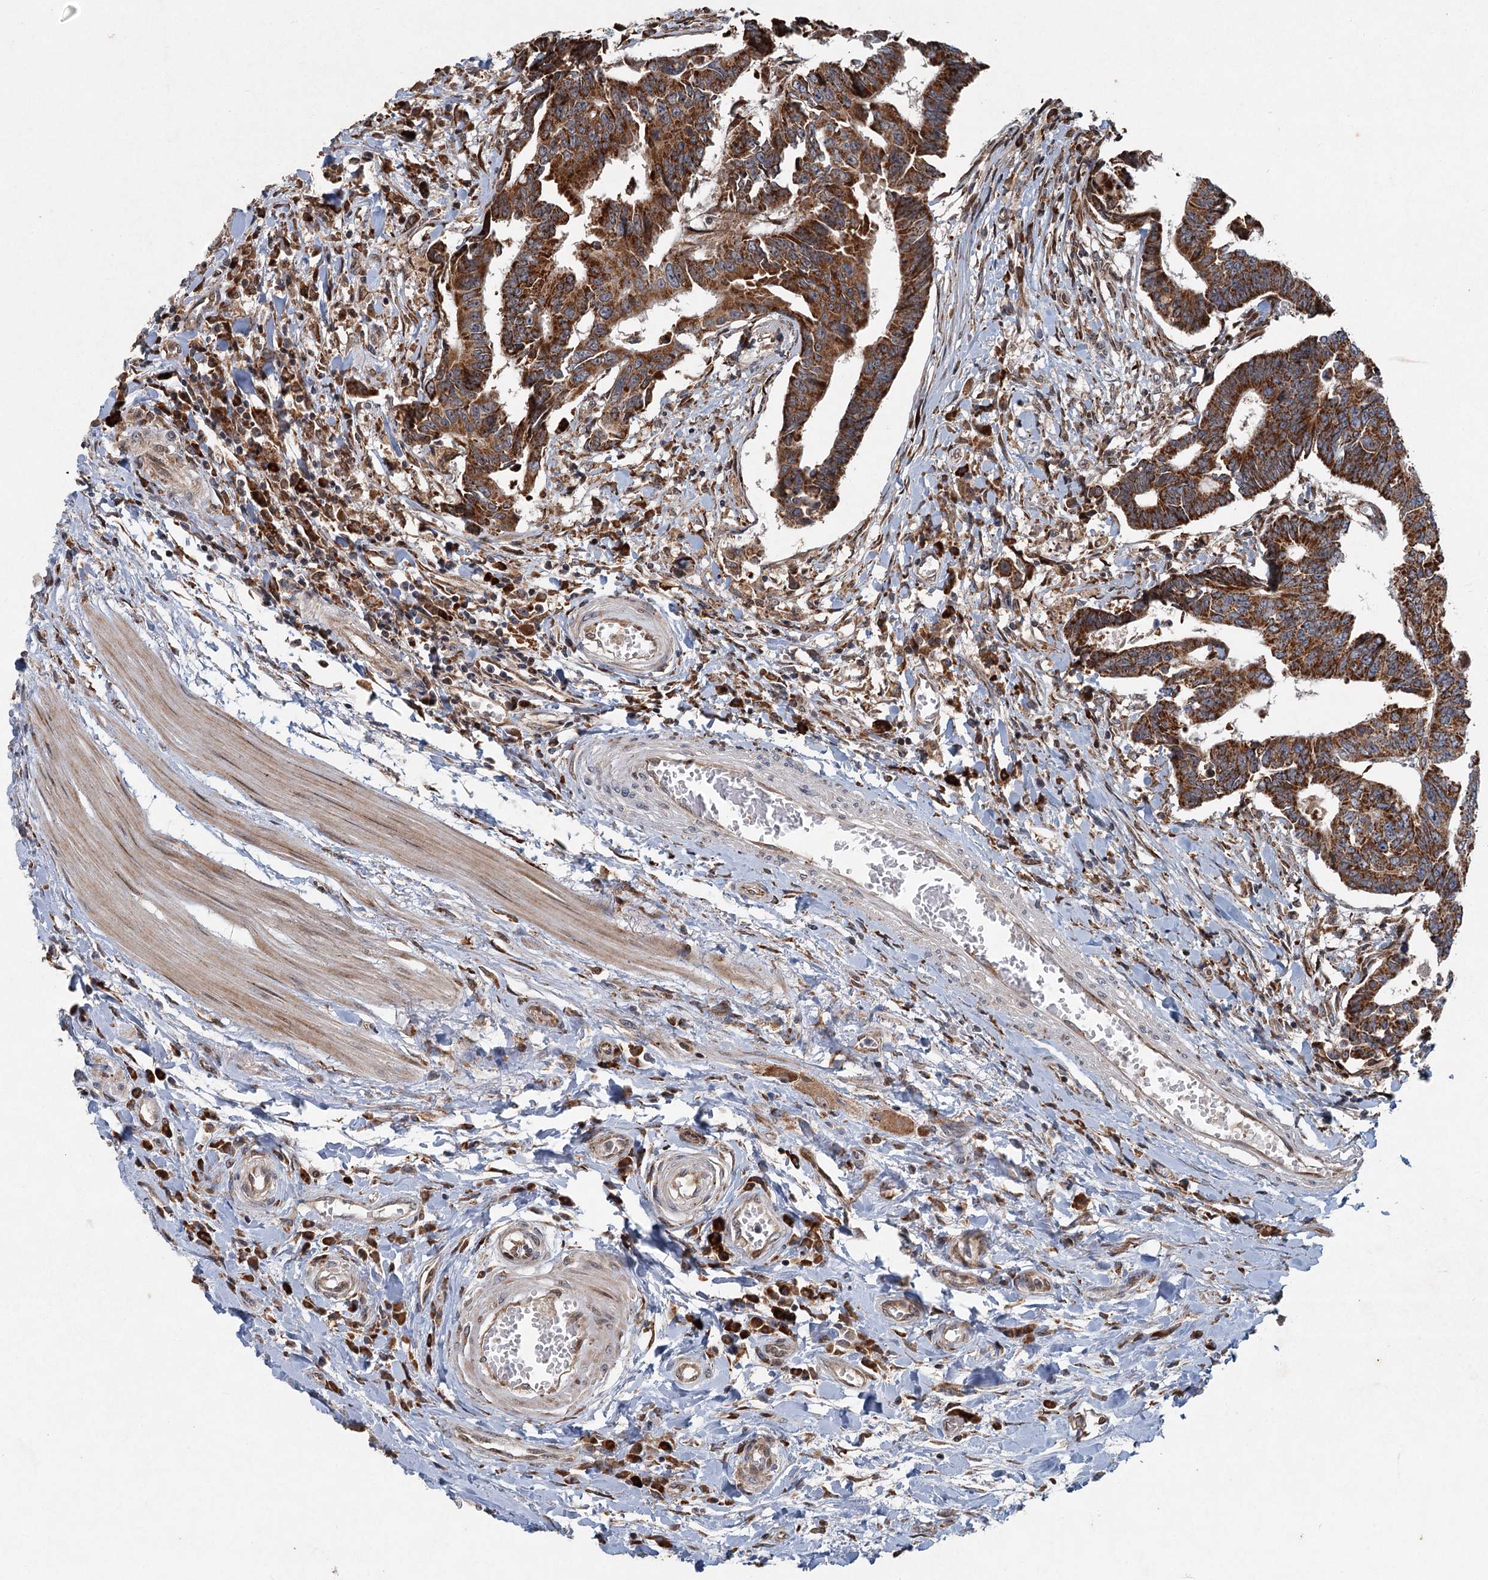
{"staining": {"intensity": "strong", "quantity": ">75%", "location": "cytoplasmic/membranous"}, "tissue": "colorectal cancer", "cell_type": "Tumor cells", "image_type": "cancer", "snomed": [{"axis": "morphology", "description": "Adenocarcinoma, NOS"}, {"axis": "topography", "description": "Rectum"}], "caption": "A histopathology image showing strong cytoplasmic/membranous staining in about >75% of tumor cells in colorectal cancer (adenocarcinoma), as visualized by brown immunohistochemical staining.", "gene": "SRPX2", "patient": {"sex": "female", "age": 65}}